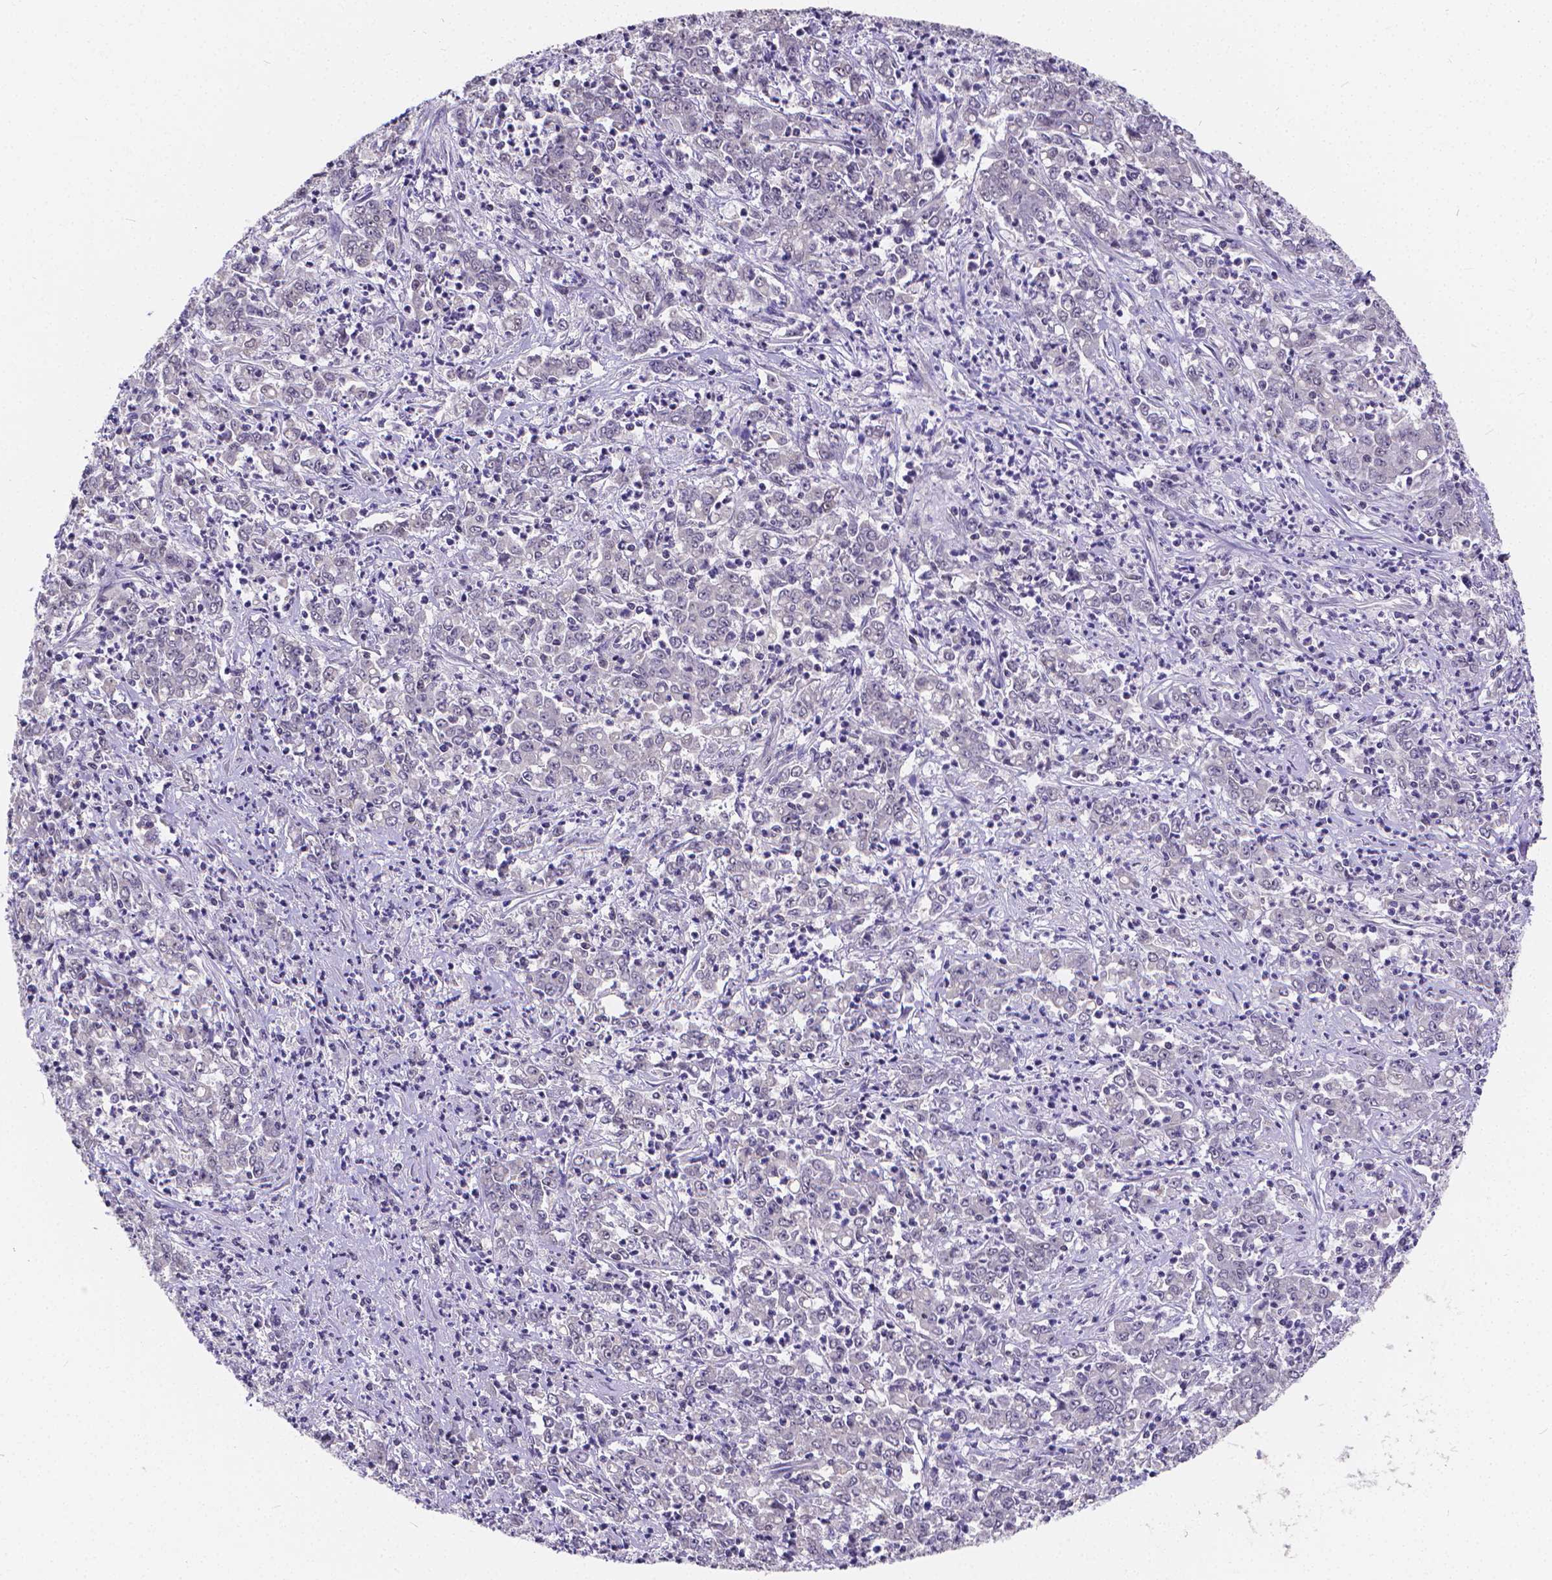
{"staining": {"intensity": "negative", "quantity": "none", "location": "none"}, "tissue": "stomach cancer", "cell_type": "Tumor cells", "image_type": "cancer", "snomed": [{"axis": "morphology", "description": "Adenocarcinoma, NOS"}, {"axis": "topography", "description": "Stomach, lower"}], "caption": "Immunohistochemical staining of stomach cancer (adenocarcinoma) exhibits no significant expression in tumor cells. (Immunohistochemistry (ihc), brightfield microscopy, high magnification).", "gene": "GLRB", "patient": {"sex": "female", "age": 71}}